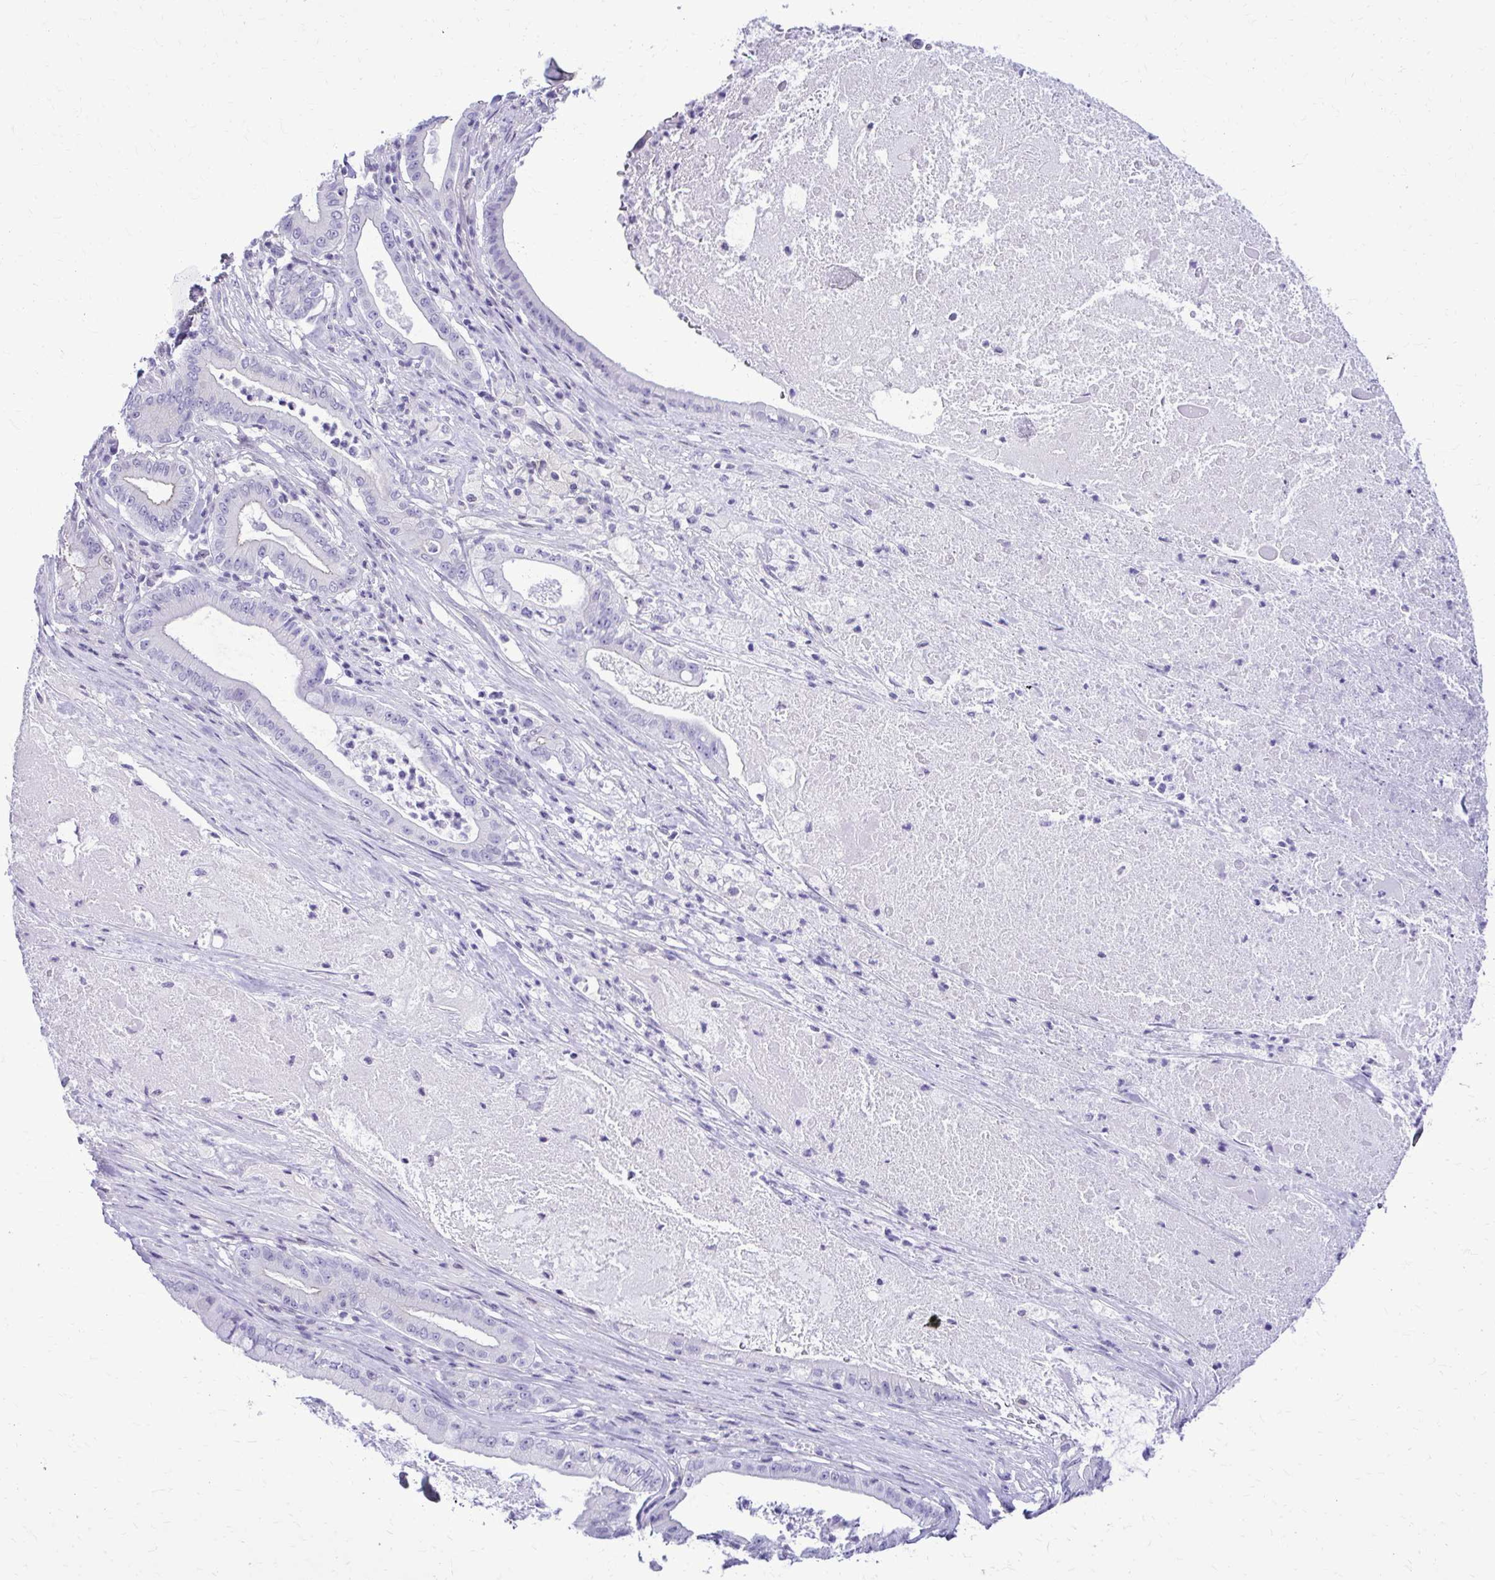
{"staining": {"intensity": "negative", "quantity": "none", "location": "none"}, "tissue": "pancreatic cancer", "cell_type": "Tumor cells", "image_type": "cancer", "snomed": [{"axis": "morphology", "description": "Adenocarcinoma, NOS"}, {"axis": "topography", "description": "Pancreas"}], "caption": "An immunohistochemistry micrograph of pancreatic cancer (adenocarcinoma) is shown. There is no staining in tumor cells of pancreatic cancer (adenocarcinoma).", "gene": "RASL11B", "patient": {"sex": "male", "age": 71}}